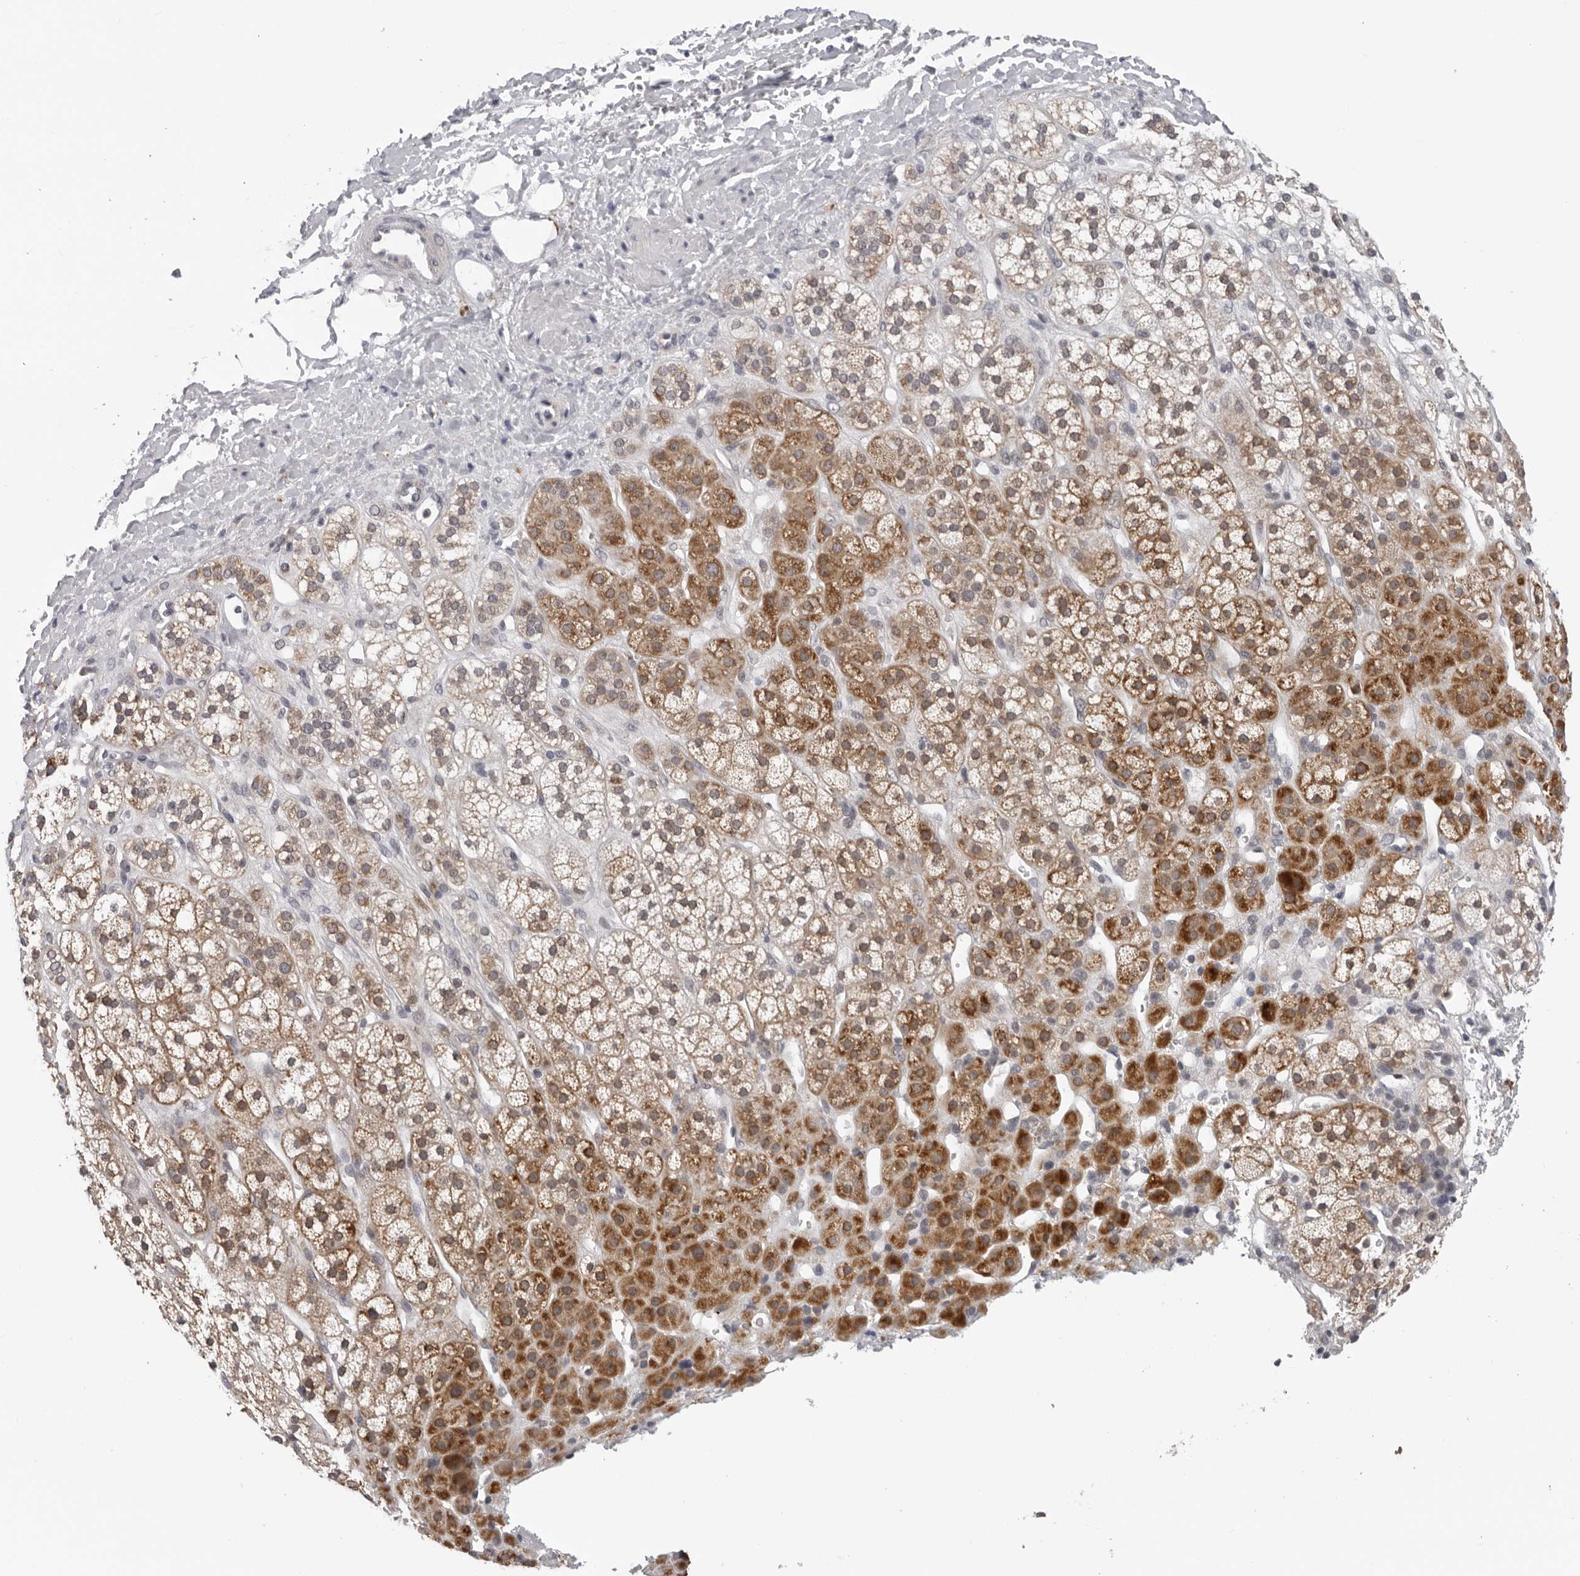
{"staining": {"intensity": "strong", "quantity": "25%-75%", "location": "cytoplasmic/membranous"}, "tissue": "adrenal gland", "cell_type": "Glandular cells", "image_type": "normal", "snomed": [{"axis": "morphology", "description": "Normal tissue, NOS"}, {"axis": "topography", "description": "Adrenal gland"}], "caption": "Immunohistochemistry photomicrograph of benign adrenal gland: human adrenal gland stained using immunohistochemistry displays high levels of strong protein expression localized specifically in the cytoplasmic/membranous of glandular cells, appearing as a cytoplasmic/membranous brown color.", "gene": "CPT2", "patient": {"sex": "male", "age": 56}}